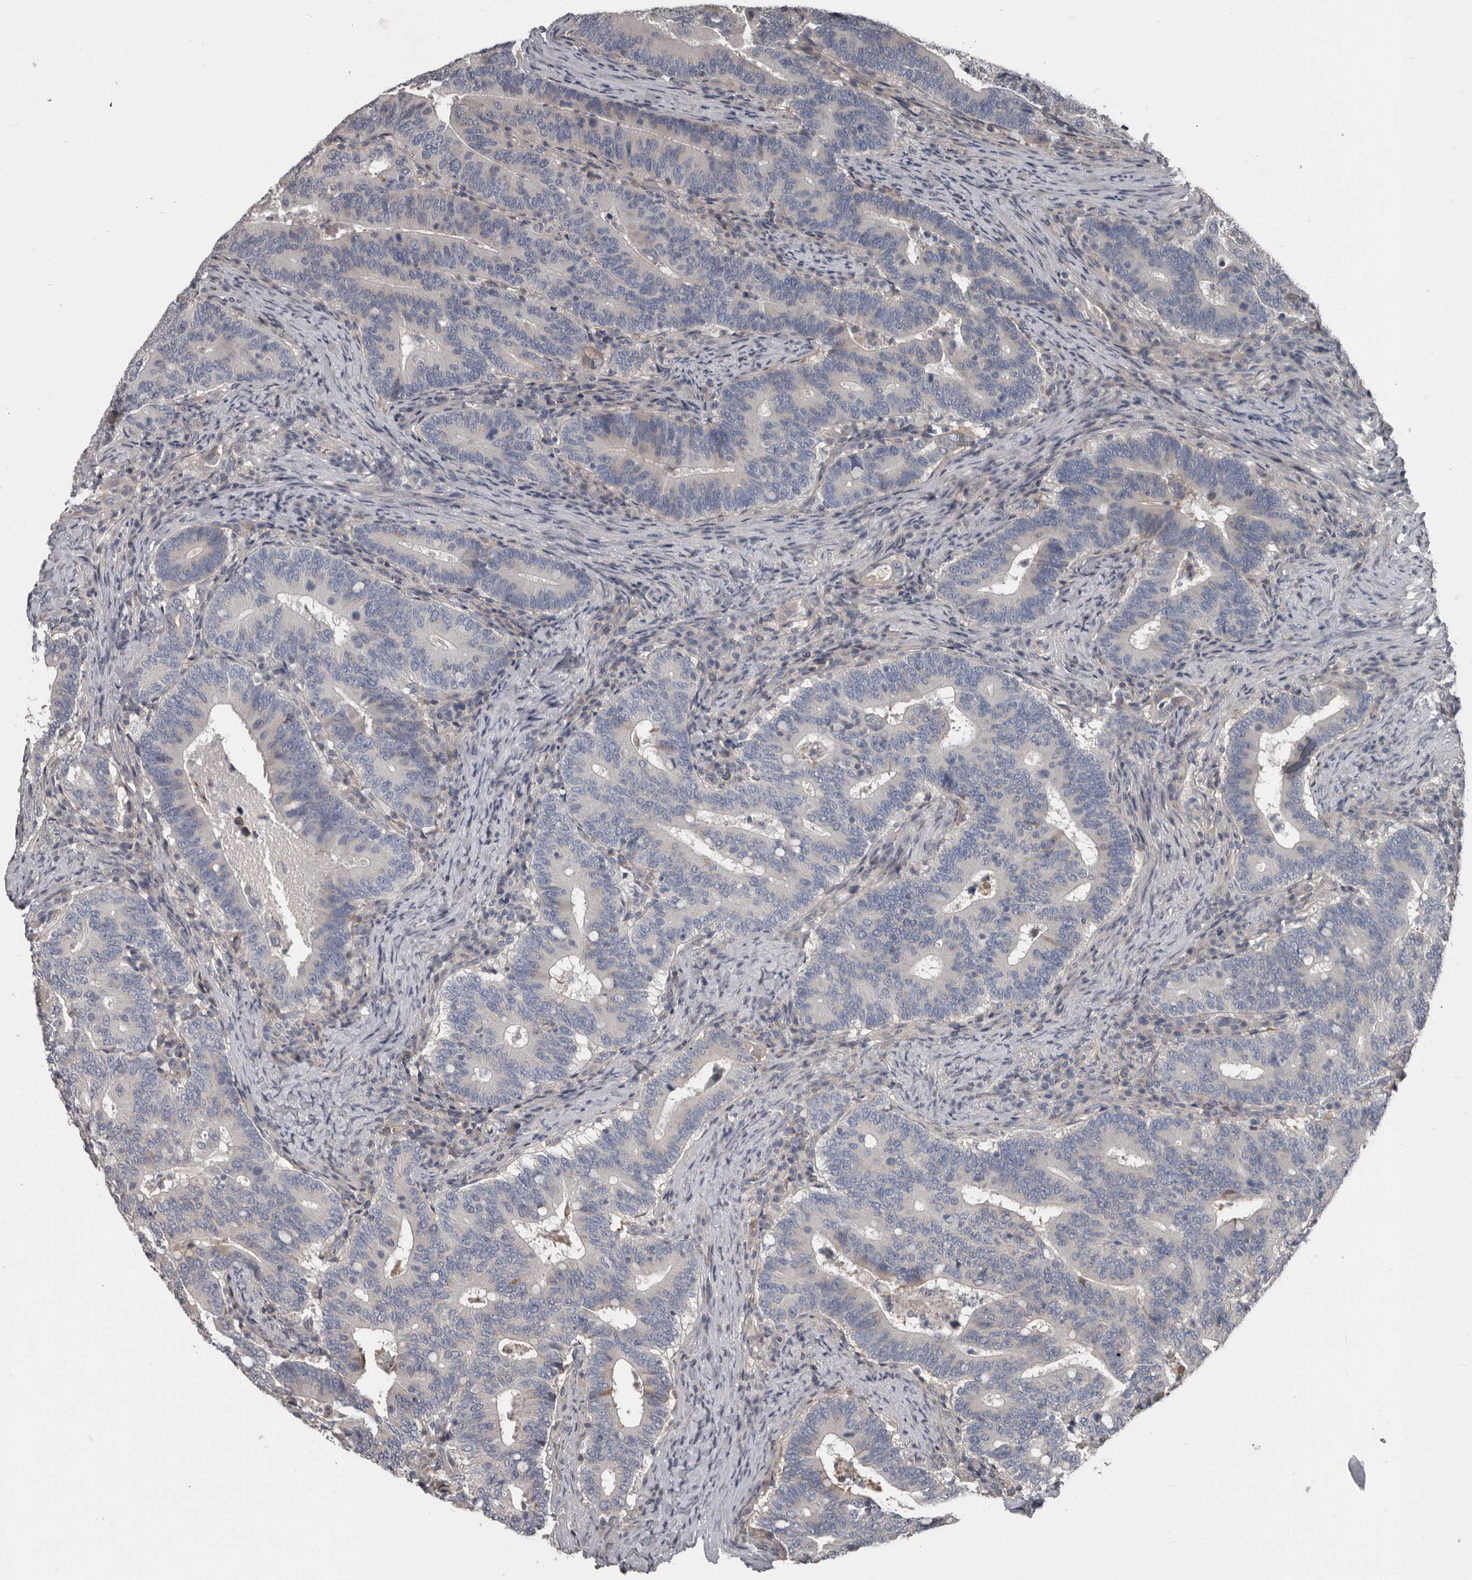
{"staining": {"intensity": "negative", "quantity": "none", "location": "none"}, "tissue": "colorectal cancer", "cell_type": "Tumor cells", "image_type": "cancer", "snomed": [{"axis": "morphology", "description": "Adenocarcinoma, NOS"}, {"axis": "topography", "description": "Colon"}], "caption": "A high-resolution micrograph shows IHC staining of colorectal adenocarcinoma, which exhibits no significant positivity in tumor cells.", "gene": "CA6", "patient": {"sex": "female", "age": 66}}